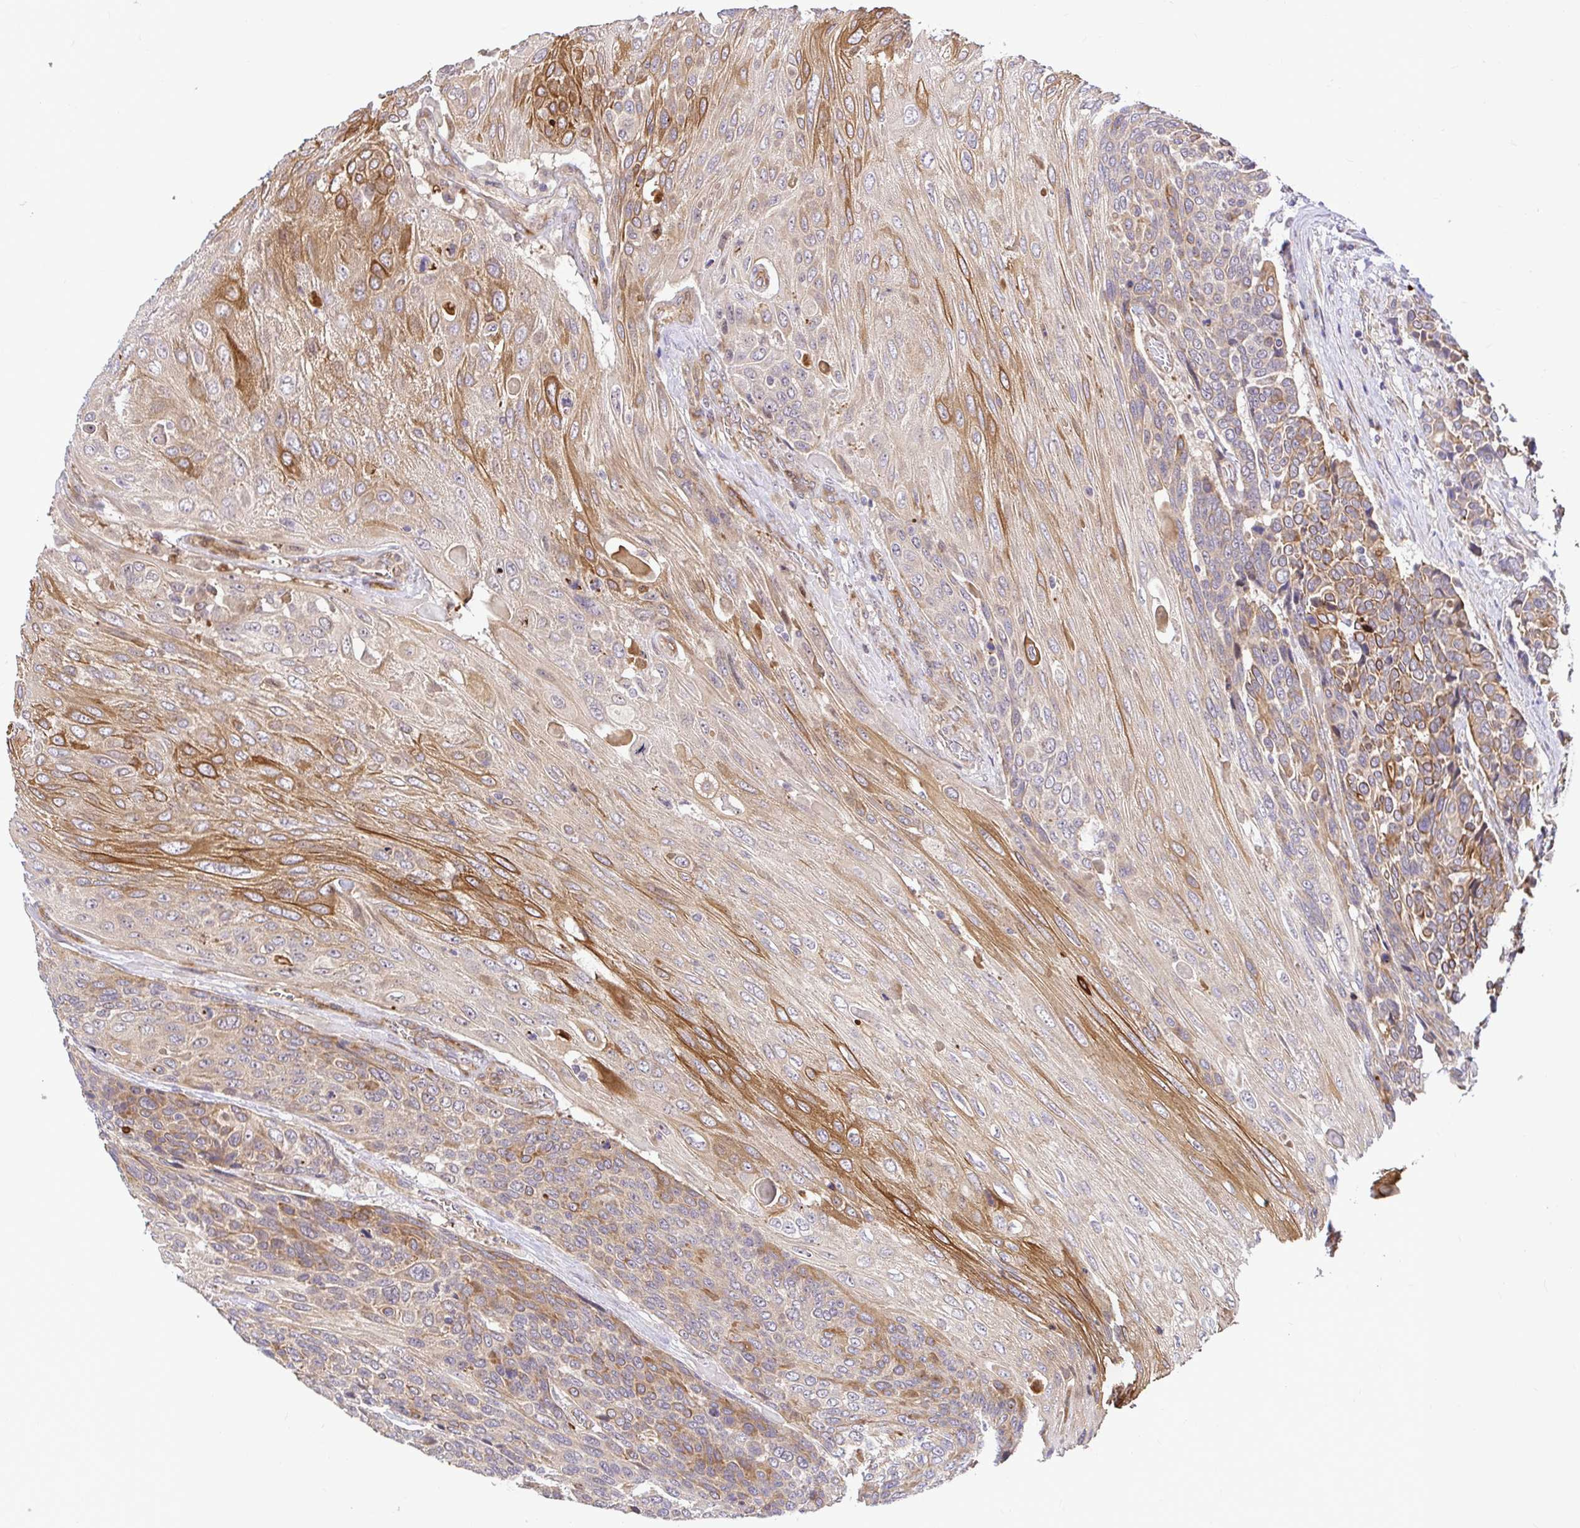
{"staining": {"intensity": "moderate", "quantity": ">75%", "location": "cytoplasmic/membranous"}, "tissue": "urothelial cancer", "cell_type": "Tumor cells", "image_type": "cancer", "snomed": [{"axis": "morphology", "description": "Urothelial carcinoma, High grade"}, {"axis": "topography", "description": "Urinary bladder"}], "caption": "Tumor cells show medium levels of moderate cytoplasmic/membranous expression in approximately >75% of cells in urothelial cancer.", "gene": "TRIM55", "patient": {"sex": "female", "age": 70}}